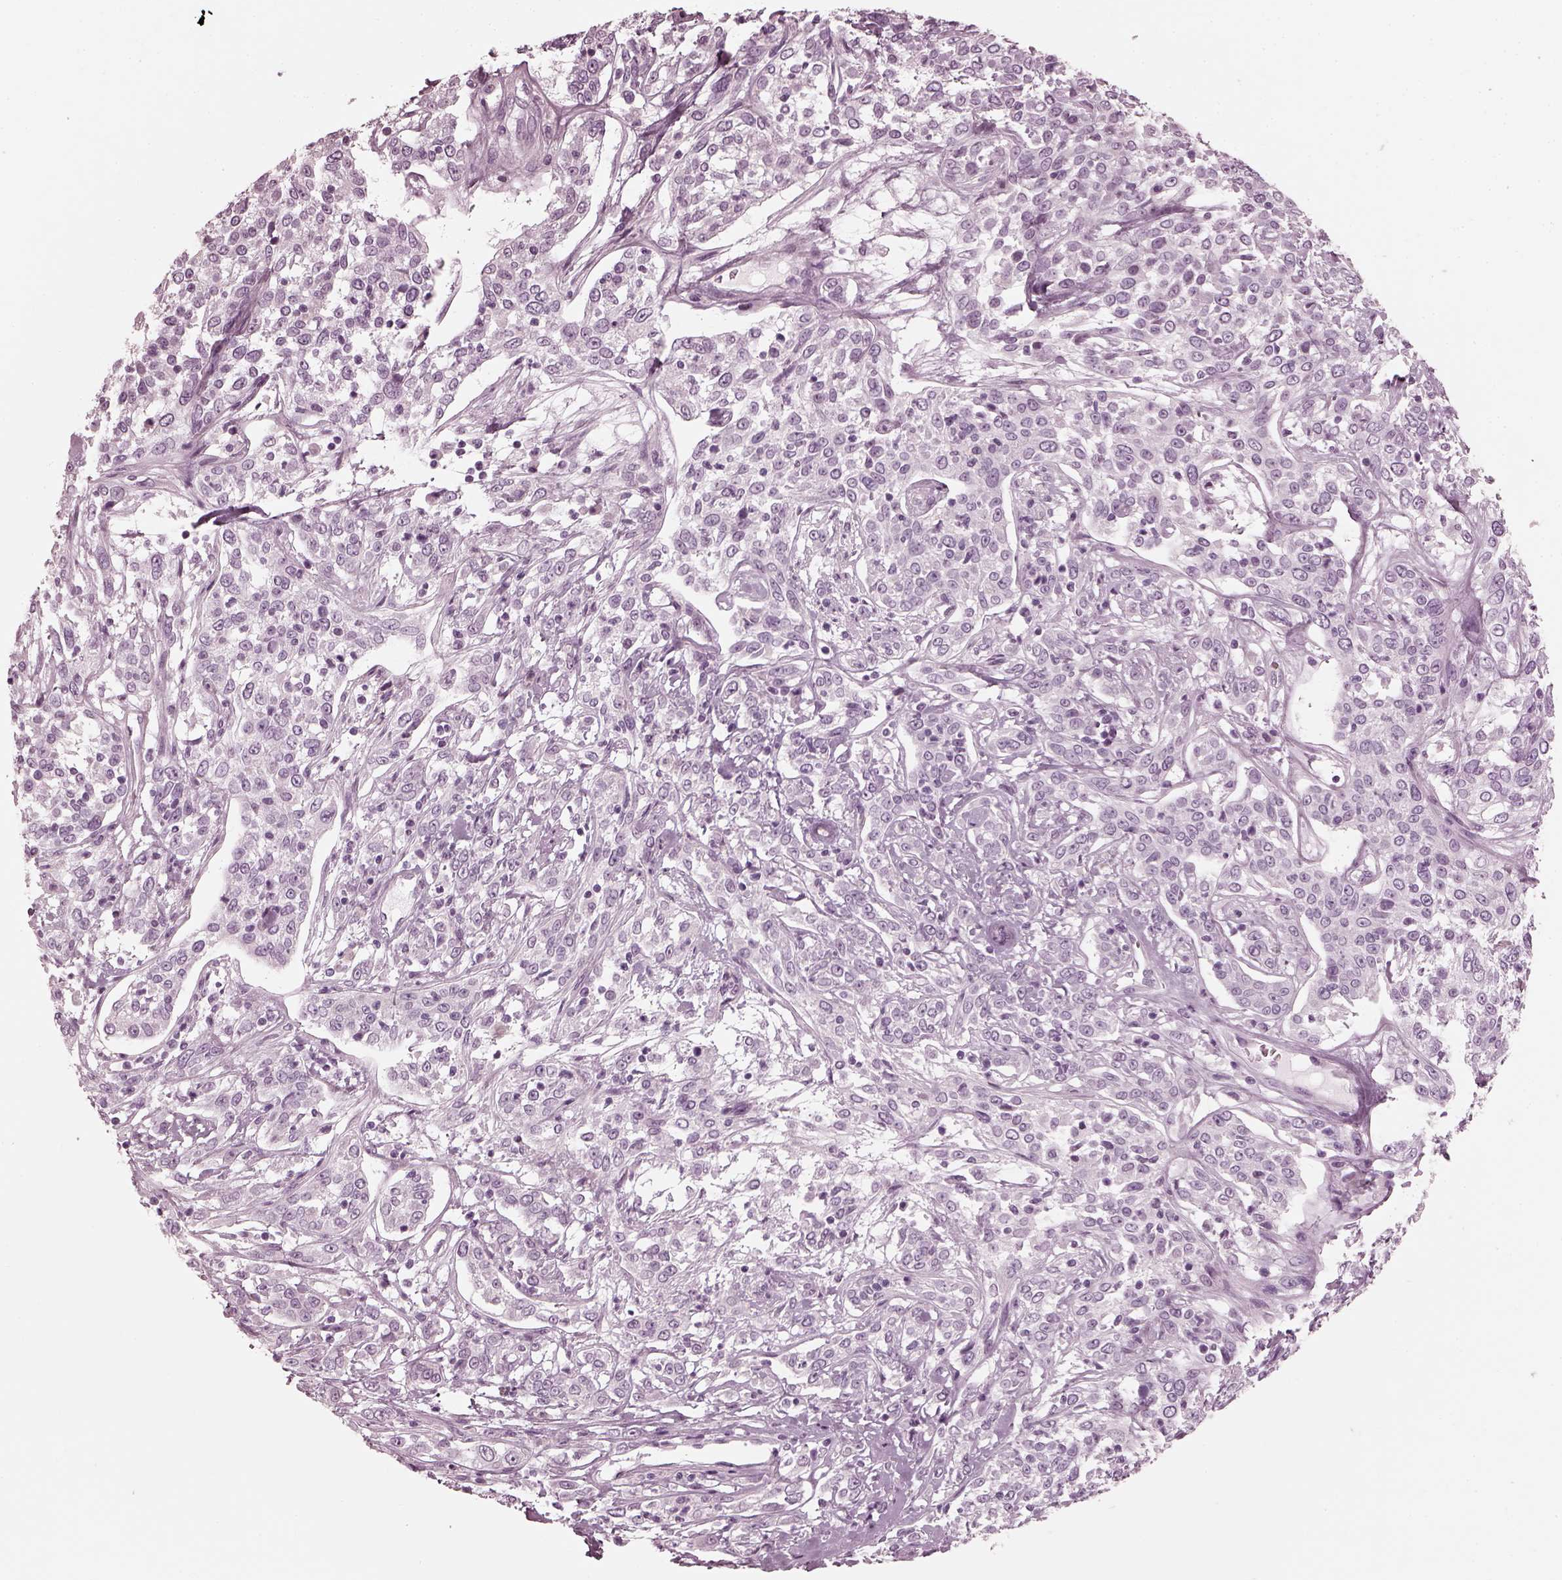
{"staining": {"intensity": "negative", "quantity": "none", "location": "none"}, "tissue": "cervical cancer", "cell_type": "Tumor cells", "image_type": "cancer", "snomed": [{"axis": "morphology", "description": "Adenocarcinoma, NOS"}, {"axis": "topography", "description": "Cervix"}], "caption": "Tumor cells show no significant protein staining in adenocarcinoma (cervical).", "gene": "SAXO2", "patient": {"sex": "female", "age": 40}}